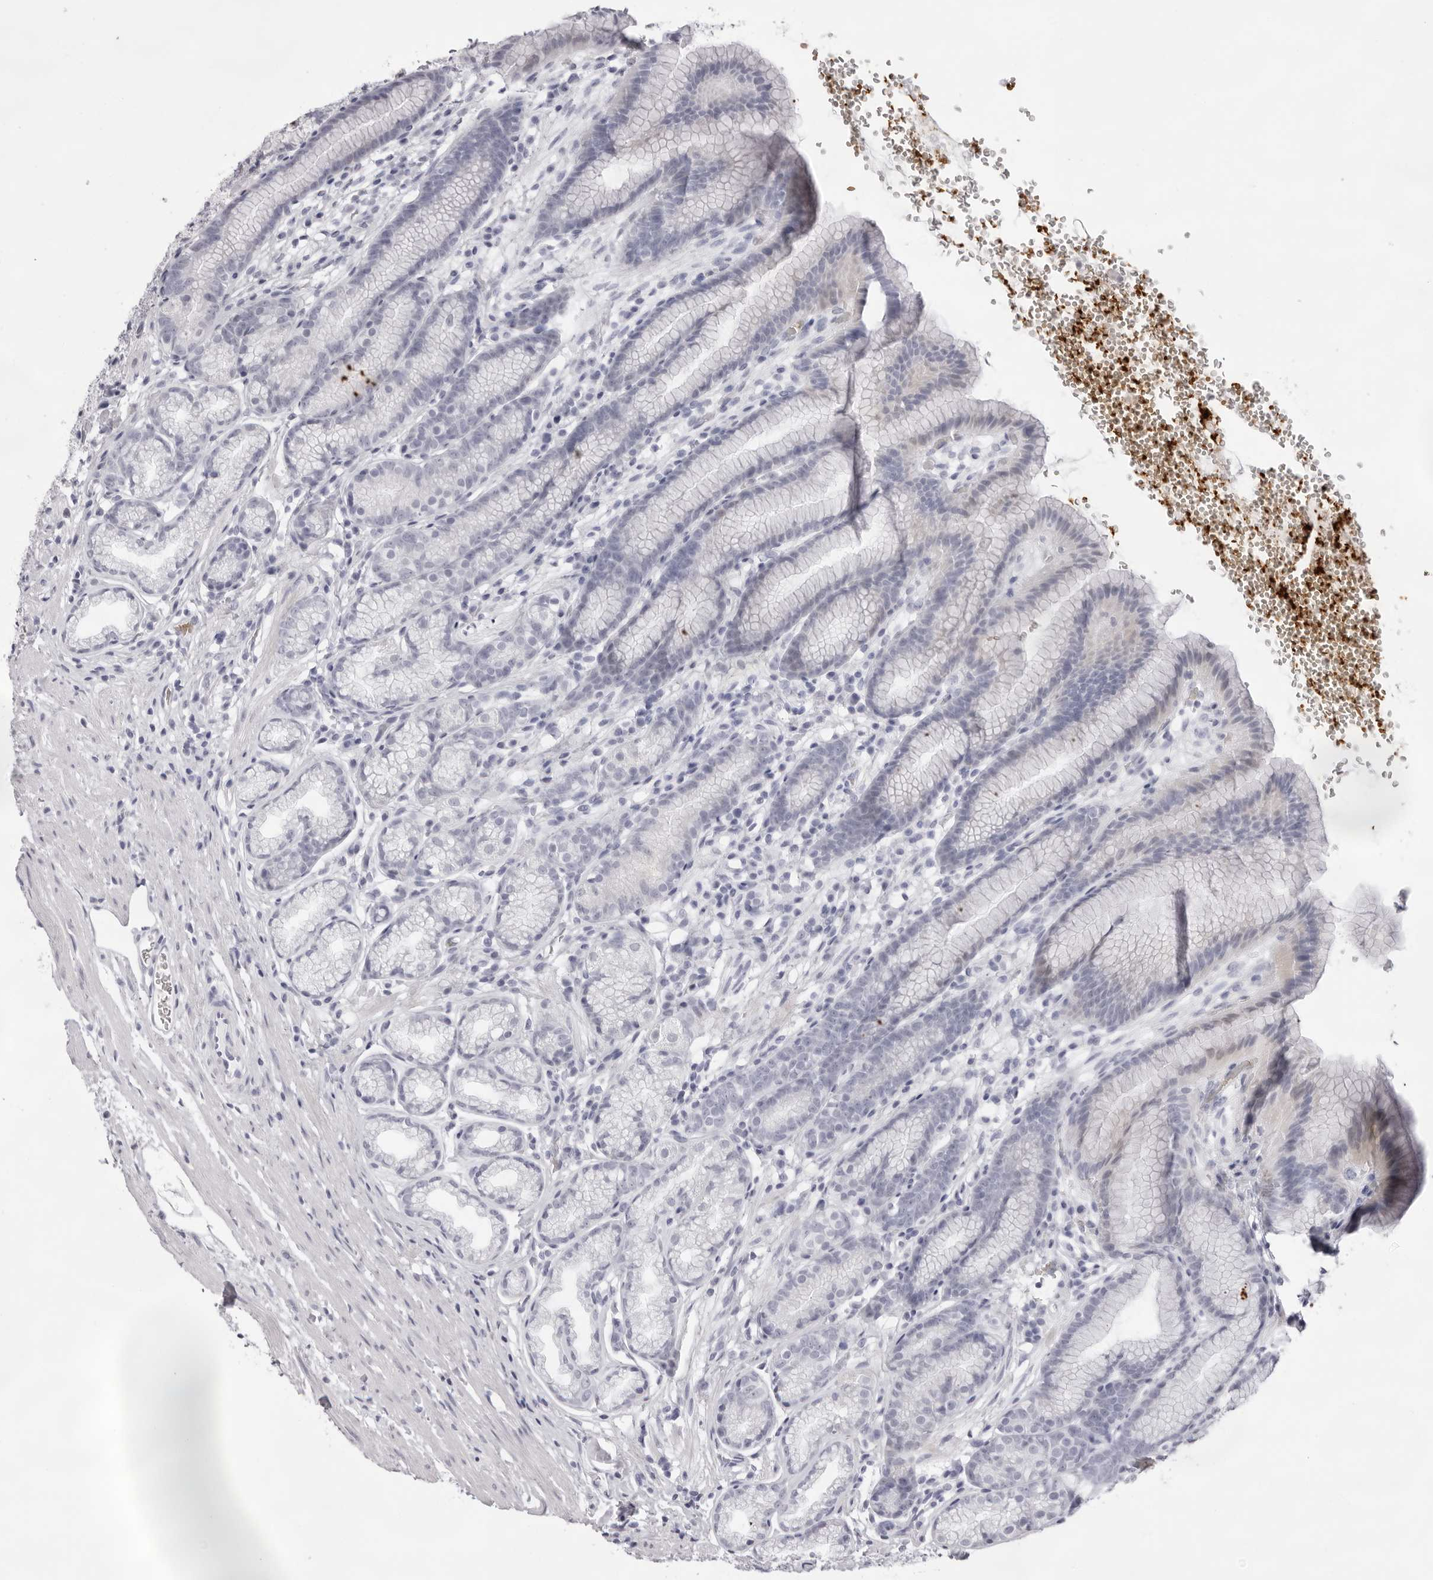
{"staining": {"intensity": "negative", "quantity": "none", "location": "none"}, "tissue": "stomach", "cell_type": "Glandular cells", "image_type": "normal", "snomed": [{"axis": "morphology", "description": "Normal tissue, NOS"}, {"axis": "topography", "description": "Stomach"}], "caption": "Immunohistochemistry micrograph of unremarkable human stomach stained for a protein (brown), which shows no staining in glandular cells.", "gene": "SPTA1", "patient": {"sex": "male", "age": 42}}